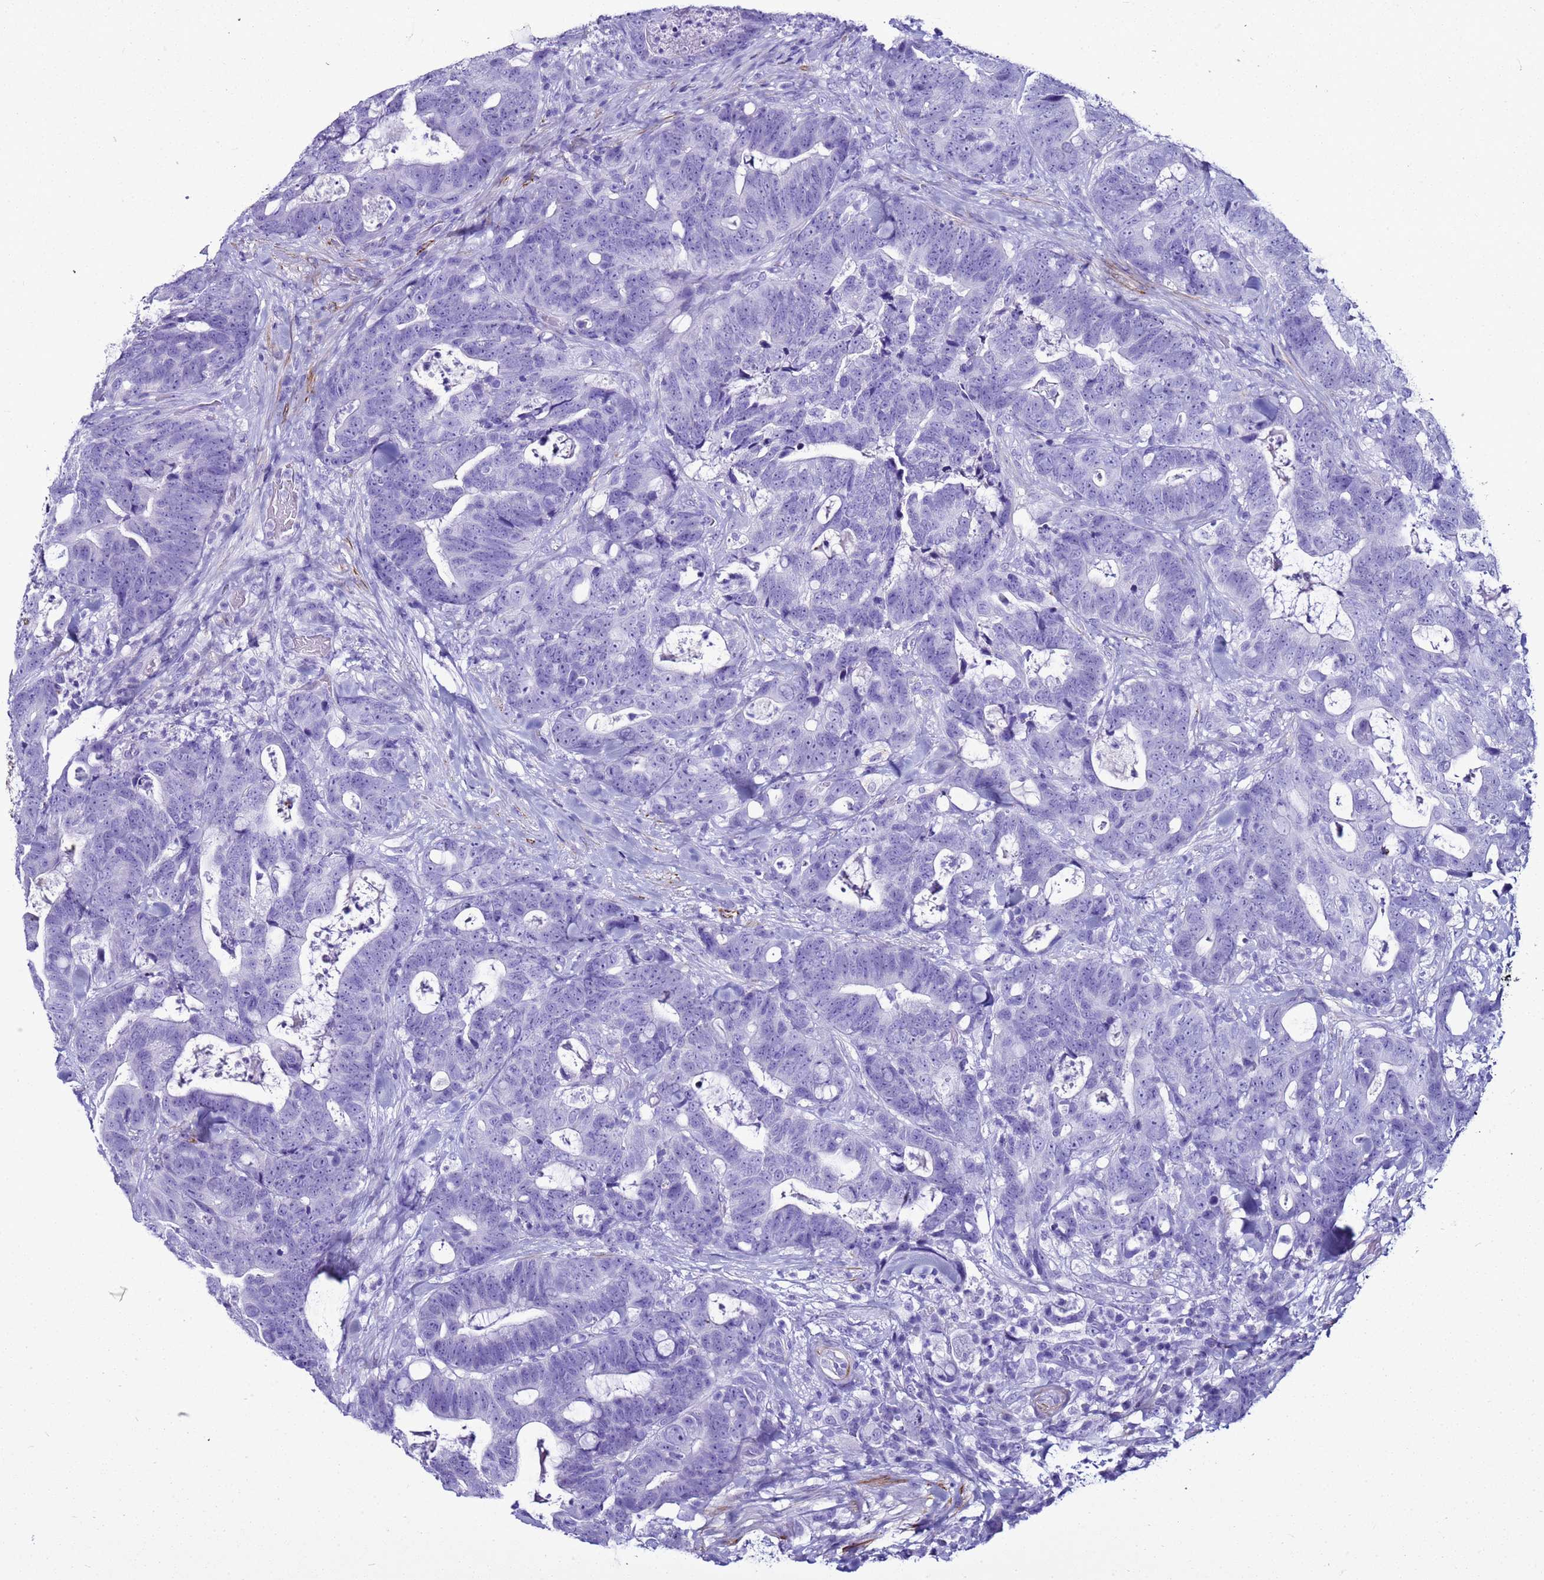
{"staining": {"intensity": "negative", "quantity": "none", "location": "none"}, "tissue": "colorectal cancer", "cell_type": "Tumor cells", "image_type": "cancer", "snomed": [{"axis": "morphology", "description": "Adenocarcinoma, NOS"}, {"axis": "topography", "description": "Colon"}], "caption": "Image shows no significant protein expression in tumor cells of adenocarcinoma (colorectal).", "gene": "LCMT1", "patient": {"sex": "female", "age": 82}}